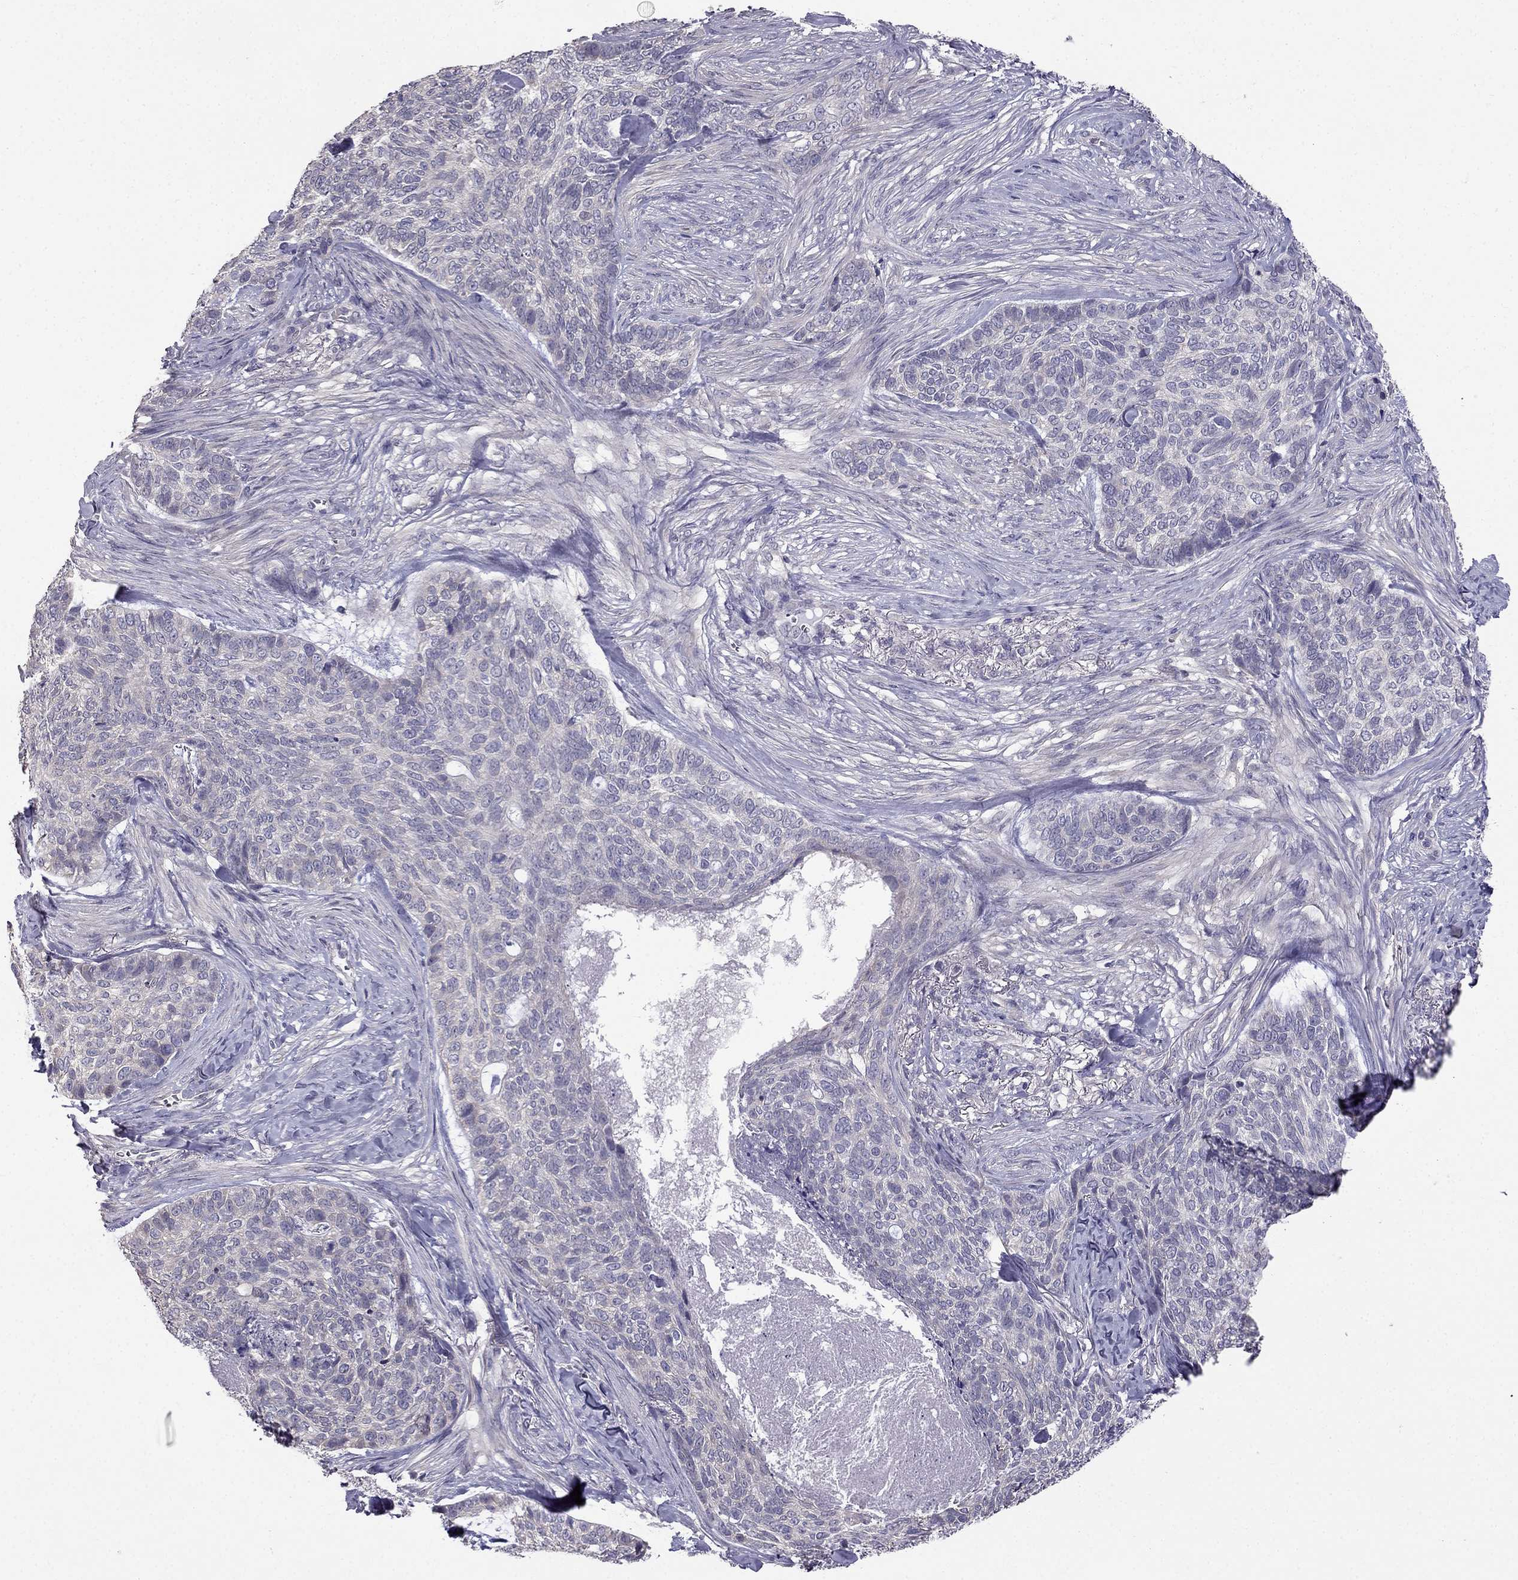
{"staining": {"intensity": "negative", "quantity": "none", "location": "none"}, "tissue": "skin cancer", "cell_type": "Tumor cells", "image_type": "cancer", "snomed": [{"axis": "morphology", "description": "Basal cell carcinoma"}, {"axis": "topography", "description": "Skin"}], "caption": "DAB (3,3'-diaminobenzidine) immunohistochemical staining of skin cancer reveals no significant staining in tumor cells.", "gene": "HSFX1", "patient": {"sex": "female", "age": 69}}